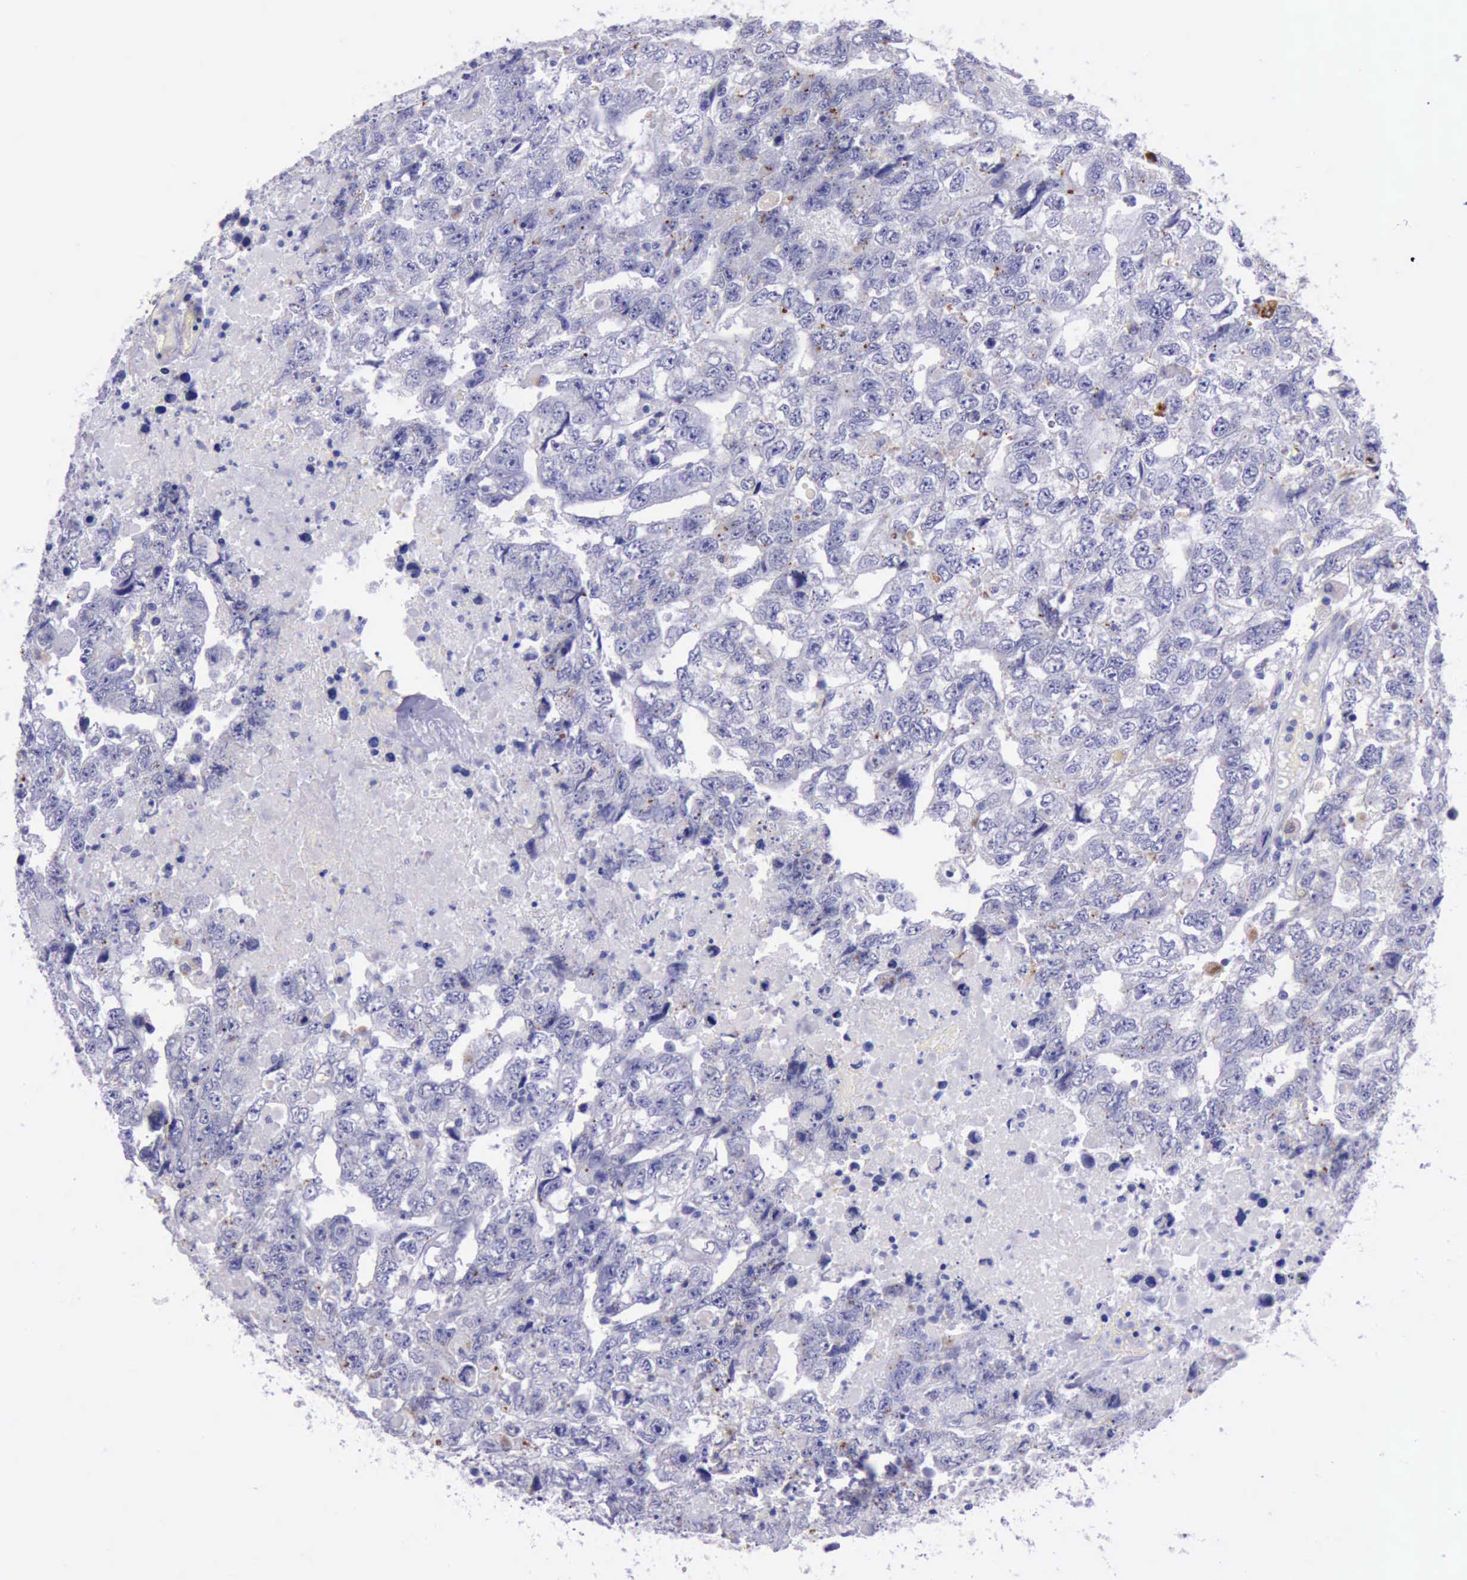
{"staining": {"intensity": "weak", "quantity": "<25%", "location": "cytoplasmic/membranous"}, "tissue": "testis cancer", "cell_type": "Tumor cells", "image_type": "cancer", "snomed": [{"axis": "morphology", "description": "Carcinoma, Embryonal, NOS"}, {"axis": "topography", "description": "Testis"}], "caption": "Histopathology image shows no protein expression in tumor cells of testis cancer tissue.", "gene": "GLA", "patient": {"sex": "male", "age": 36}}